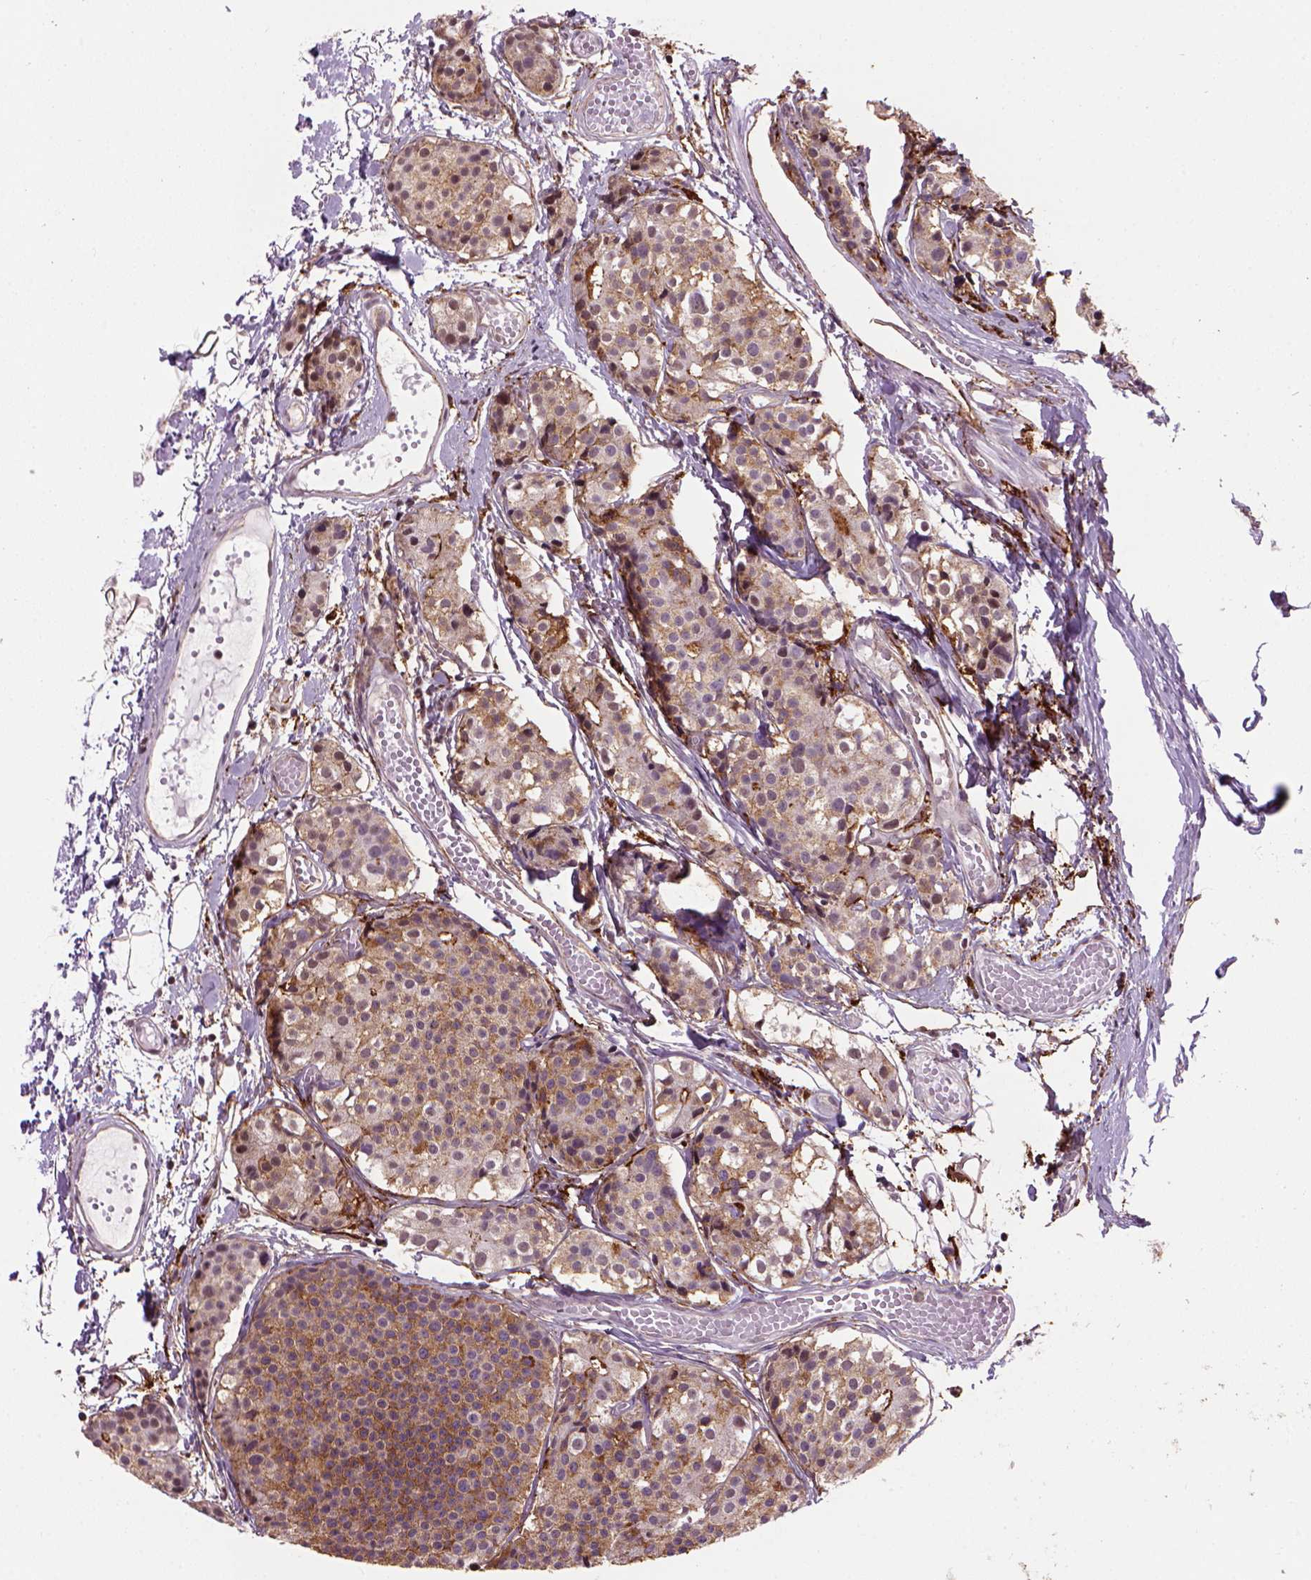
{"staining": {"intensity": "moderate", "quantity": ">75%", "location": "cytoplasmic/membranous"}, "tissue": "carcinoid", "cell_type": "Tumor cells", "image_type": "cancer", "snomed": [{"axis": "morphology", "description": "Carcinoid, malignant, NOS"}, {"axis": "topography", "description": "Small intestine"}], "caption": "Moderate cytoplasmic/membranous staining for a protein is seen in about >75% of tumor cells of carcinoid using immunohistochemistry.", "gene": "MARCKS", "patient": {"sex": "female", "age": 65}}